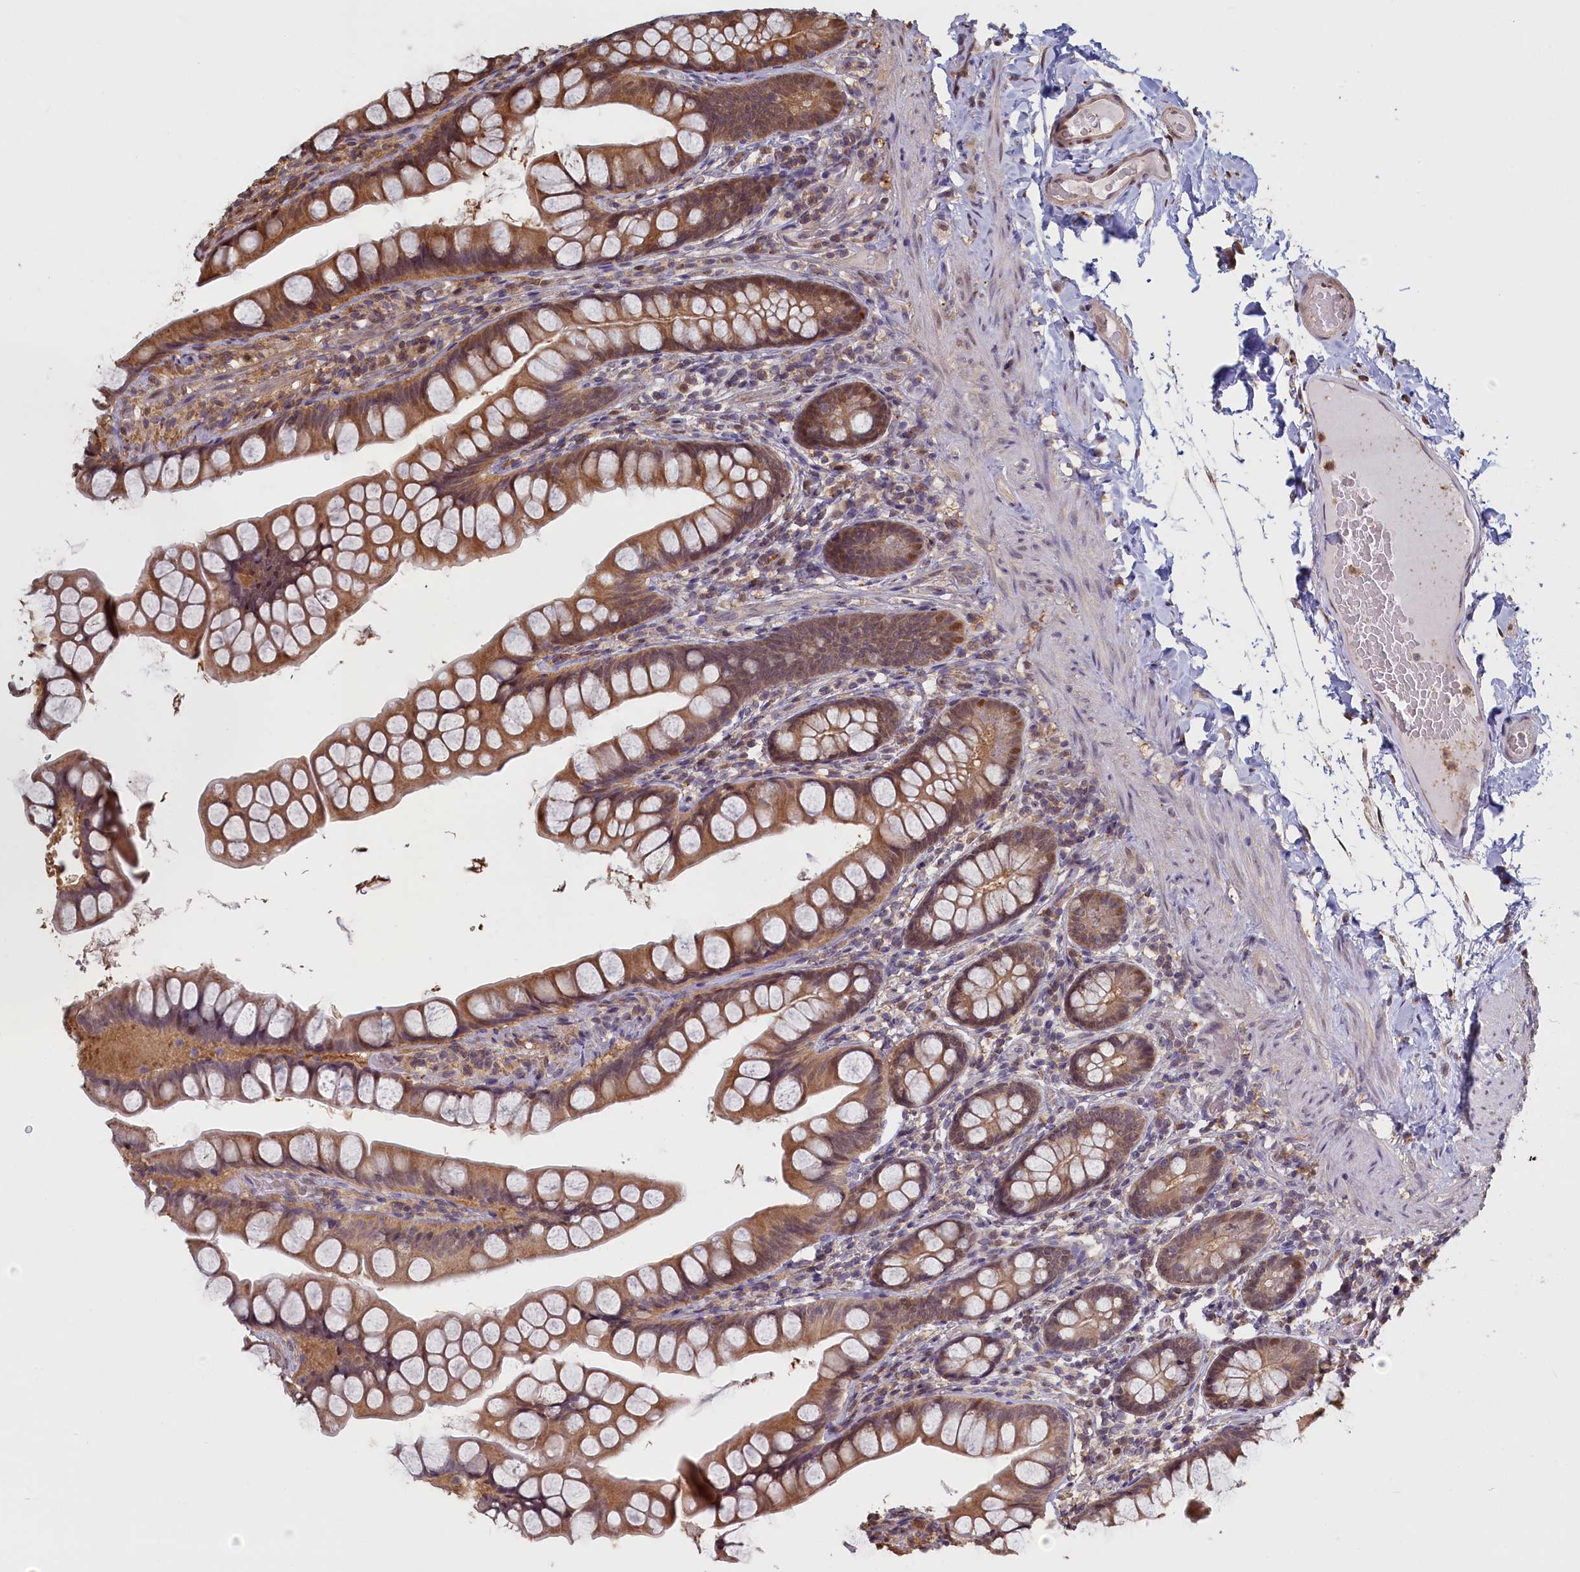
{"staining": {"intensity": "moderate", "quantity": ">75%", "location": "cytoplasmic/membranous,nuclear"}, "tissue": "small intestine", "cell_type": "Glandular cells", "image_type": "normal", "snomed": [{"axis": "morphology", "description": "Normal tissue, NOS"}, {"axis": "topography", "description": "Small intestine"}], "caption": "Moderate cytoplasmic/membranous,nuclear staining is appreciated in about >75% of glandular cells in benign small intestine. Using DAB (3,3'-diaminobenzidine) (brown) and hematoxylin (blue) stains, captured at high magnification using brightfield microscopy.", "gene": "UCHL3", "patient": {"sex": "male", "age": 70}}